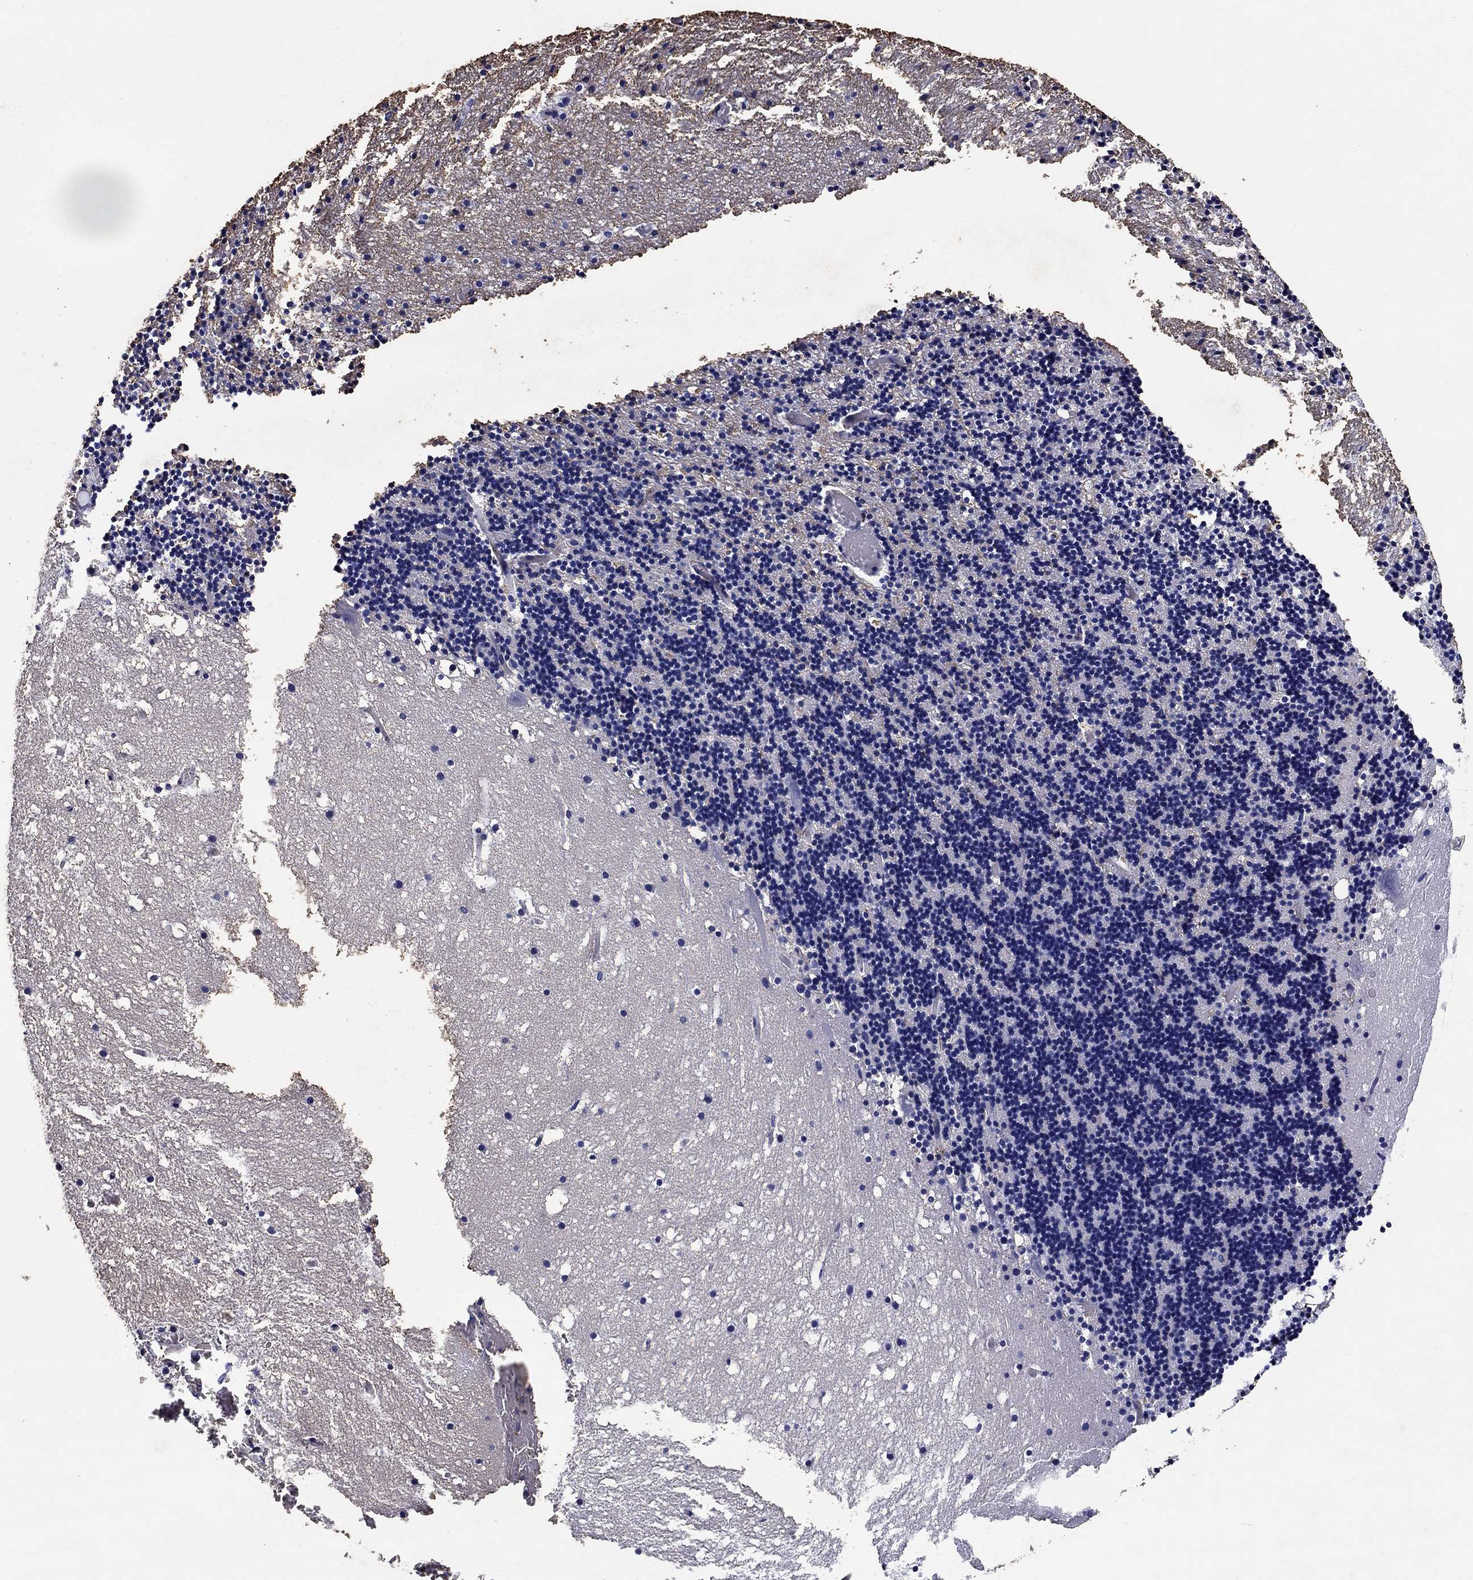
{"staining": {"intensity": "negative", "quantity": "none", "location": "none"}, "tissue": "cerebellum", "cell_type": "Cells in granular layer", "image_type": "normal", "snomed": [{"axis": "morphology", "description": "Normal tissue, NOS"}, {"axis": "topography", "description": "Cerebellum"}], "caption": "IHC photomicrograph of unremarkable cerebellum: cerebellum stained with DAB (3,3'-diaminobenzidine) displays no significant protein expression in cells in granular layer. (DAB (3,3'-diaminobenzidine) IHC visualized using brightfield microscopy, high magnification).", "gene": "EPX", "patient": {"sex": "male", "age": 37}}